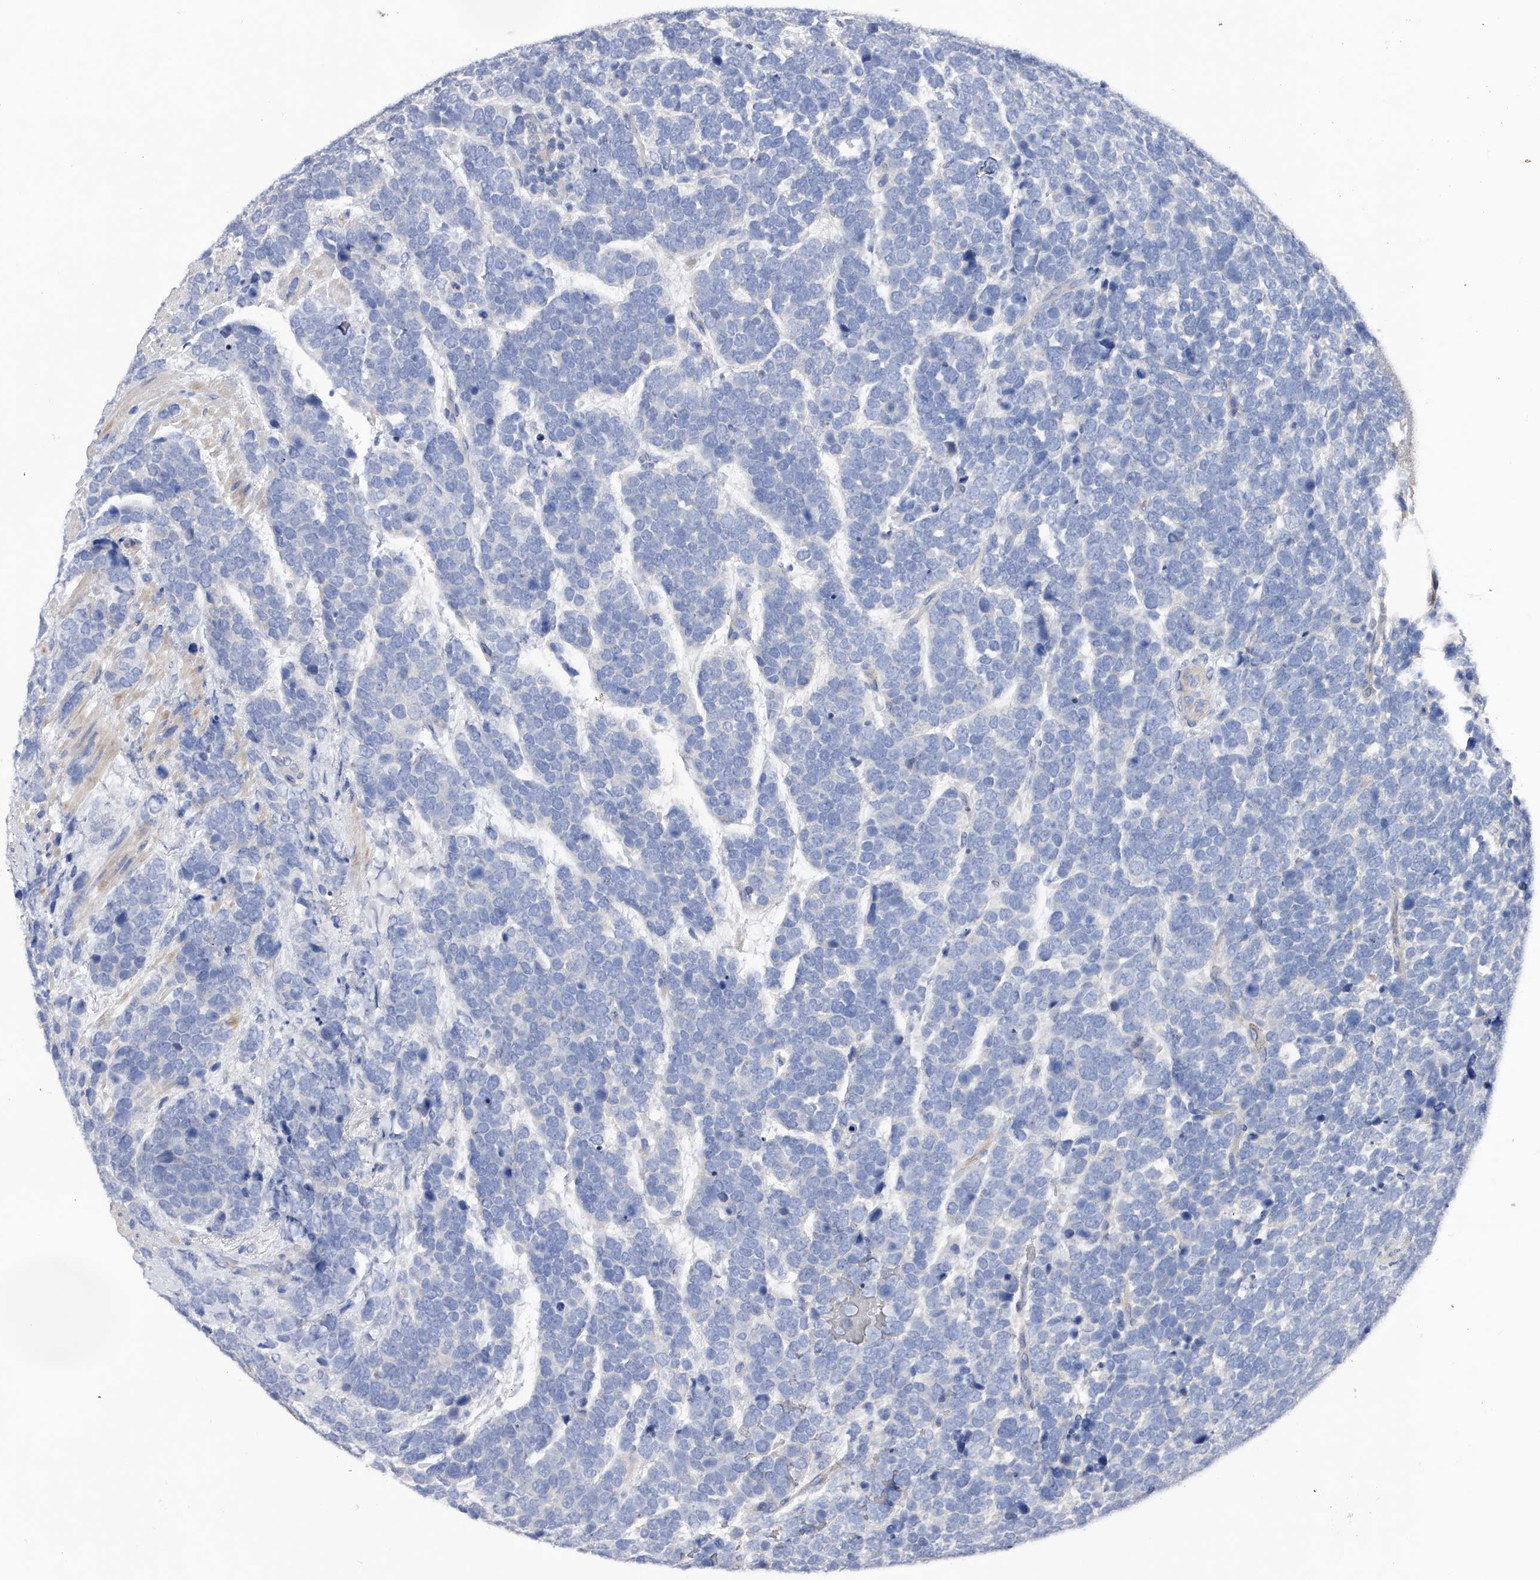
{"staining": {"intensity": "negative", "quantity": "none", "location": "none"}, "tissue": "urothelial cancer", "cell_type": "Tumor cells", "image_type": "cancer", "snomed": [{"axis": "morphology", "description": "Urothelial carcinoma, High grade"}, {"axis": "topography", "description": "Urinary bladder"}], "caption": "Tumor cells show no significant positivity in urothelial cancer.", "gene": "RWDD2A", "patient": {"sex": "female", "age": 82}}